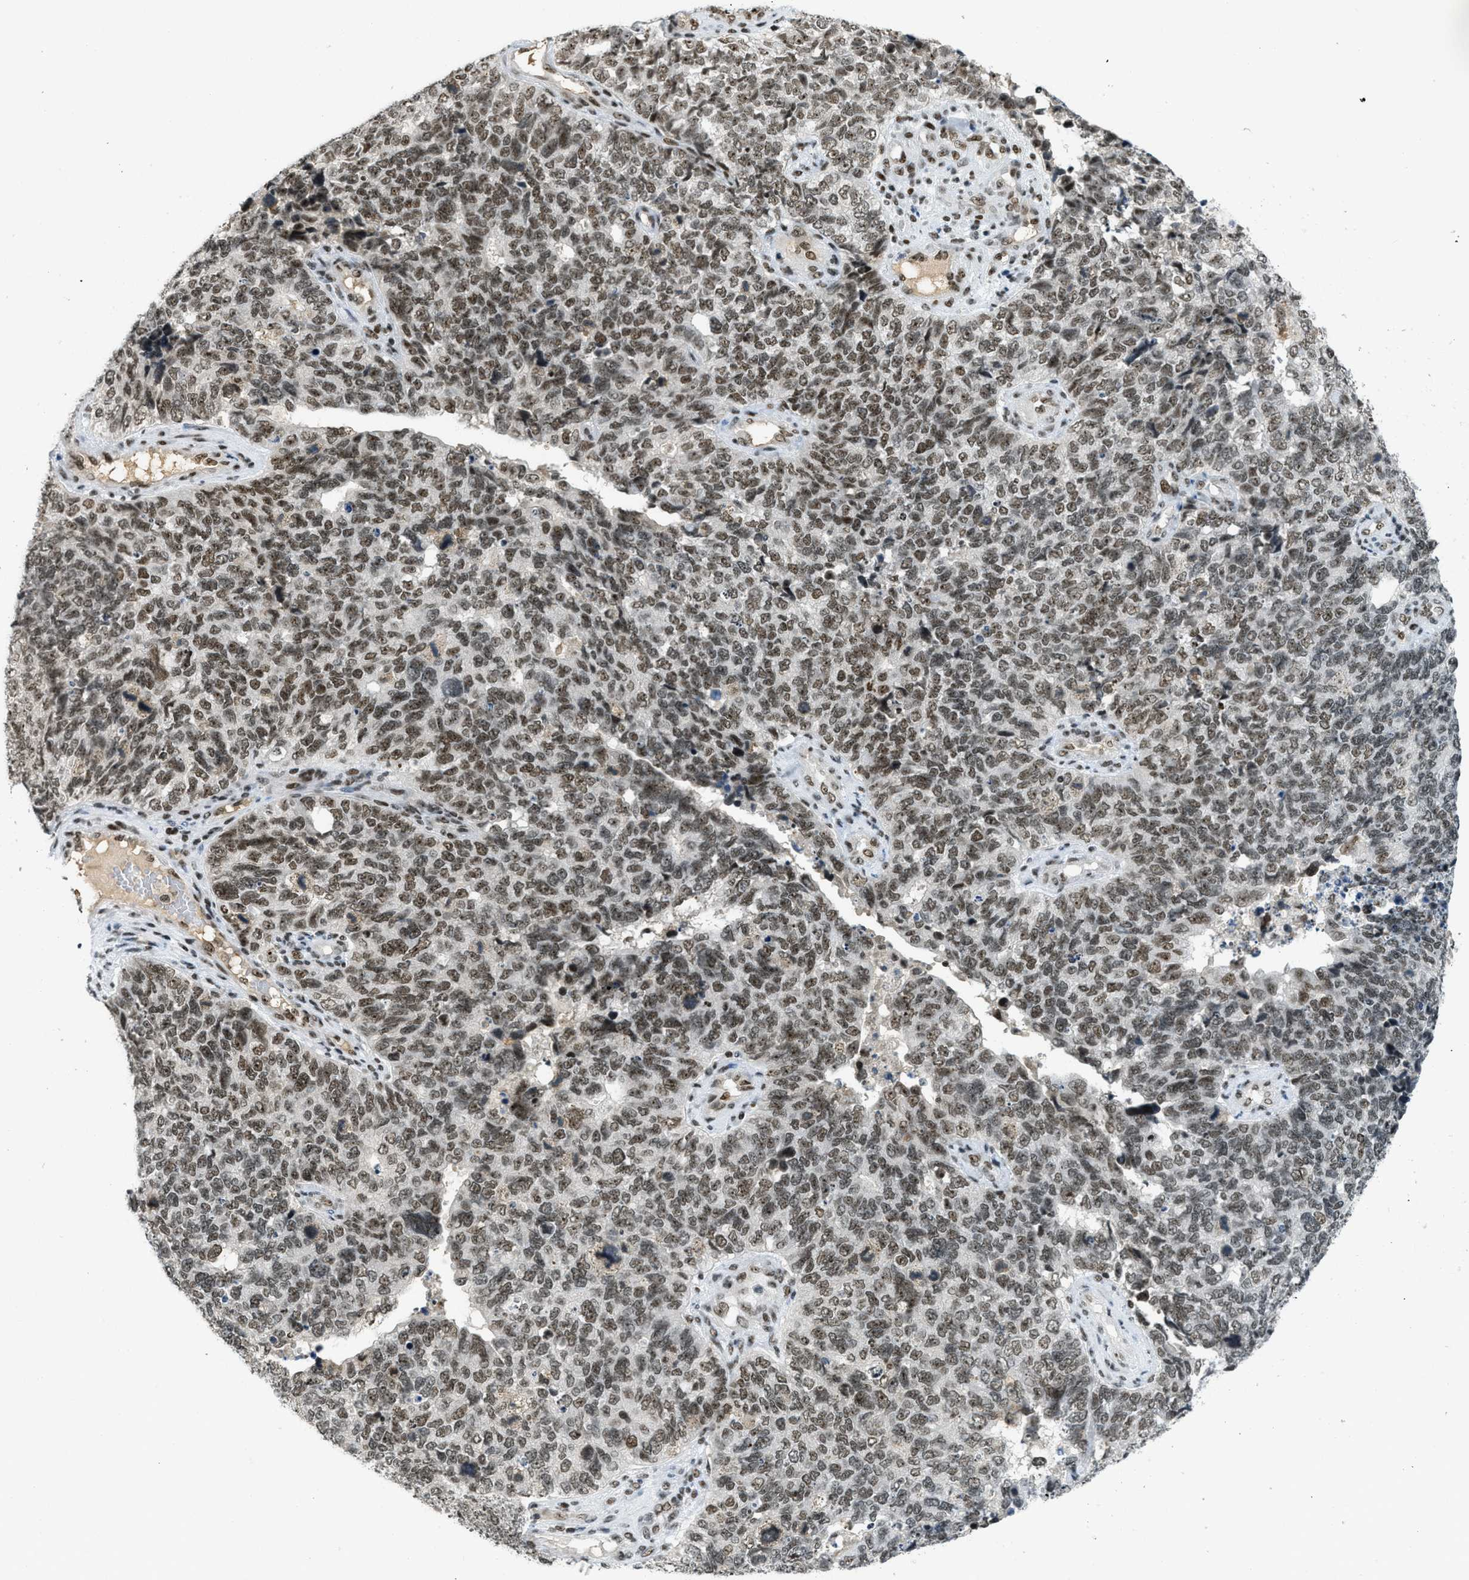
{"staining": {"intensity": "moderate", "quantity": ">75%", "location": "nuclear"}, "tissue": "cervical cancer", "cell_type": "Tumor cells", "image_type": "cancer", "snomed": [{"axis": "morphology", "description": "Squamous cell carcinoma, NOS"}, {"axis": "topography", "description": "Cervix"}], "caption": "Moderate nuclear staining is seen in approximately >75% of tumor cells in cervical cancer (squamous cell carcinoma). (brown staining indicates protein expression, while blue staining denotes nuclei).", "gene": "URB1", "patient": {"sex": "female", "age": 63}}